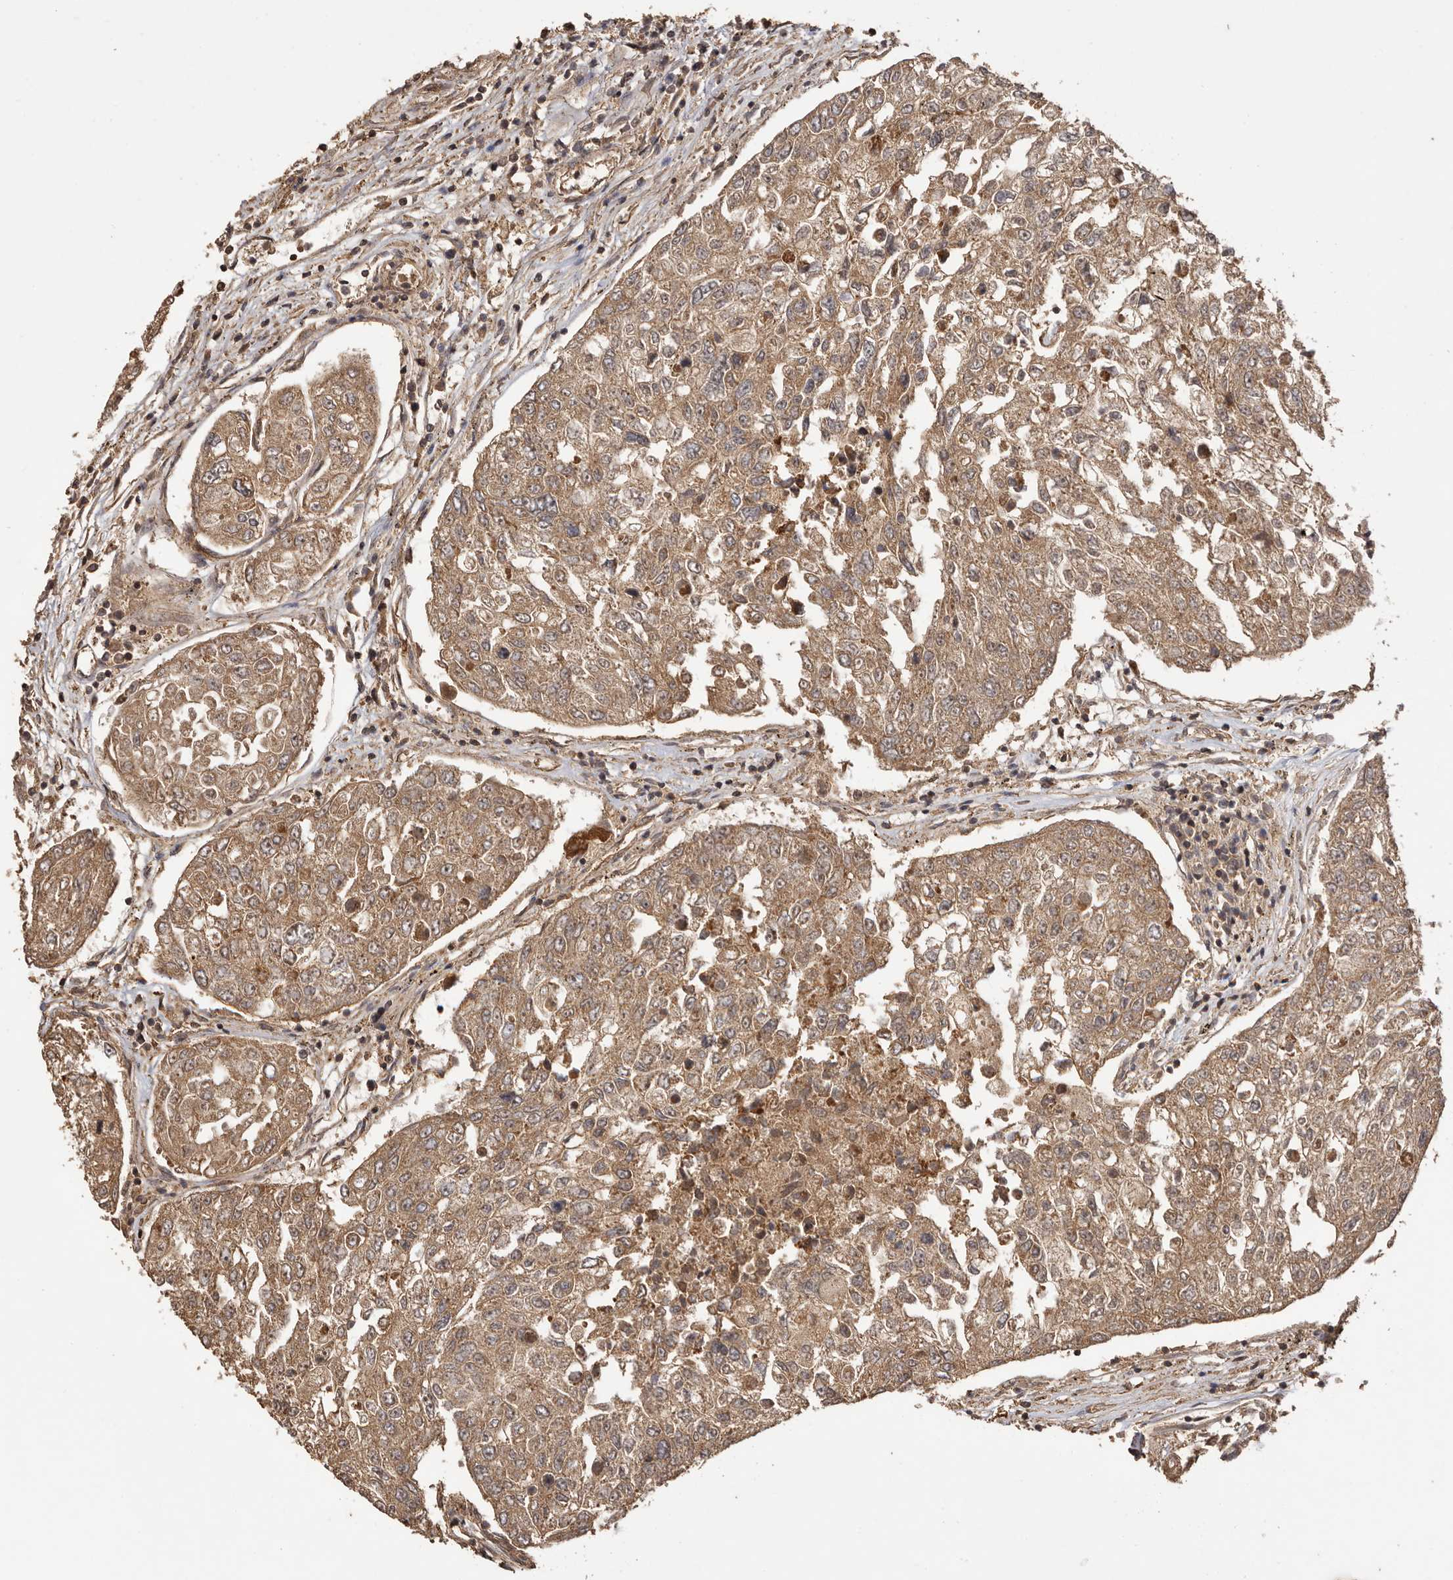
{"staining": {"intensity": "moderate", "quantity": ">75%", "location": "cytoplasmic/membranous,nuclear"}, "tissue": "urothelial cancer", "cell_type": "Tumor cells", "image_type": "cancer", "snomed": [{"axis": "morphology", "description": "Urothelial carcinoma, High grade"}, {"axis": "topography", "description": "Lymph node"}, {"axis": "topography", "description": "Urinary bladder"}], "caption": "A photomicrograph of human urothelial carcinoma (high-grade) stained for a protein exhibits moderate cytoplasmic/membranous and nuclear brown staining in tumor cells. (Stains: DAB (3,3'-diaminobenzidine) in brown, nuclei in blue, Microscopy: brightfield microscopy at high magnification).", "gene": "UBR2", "patient": {"sex": "male", "age": 51}}